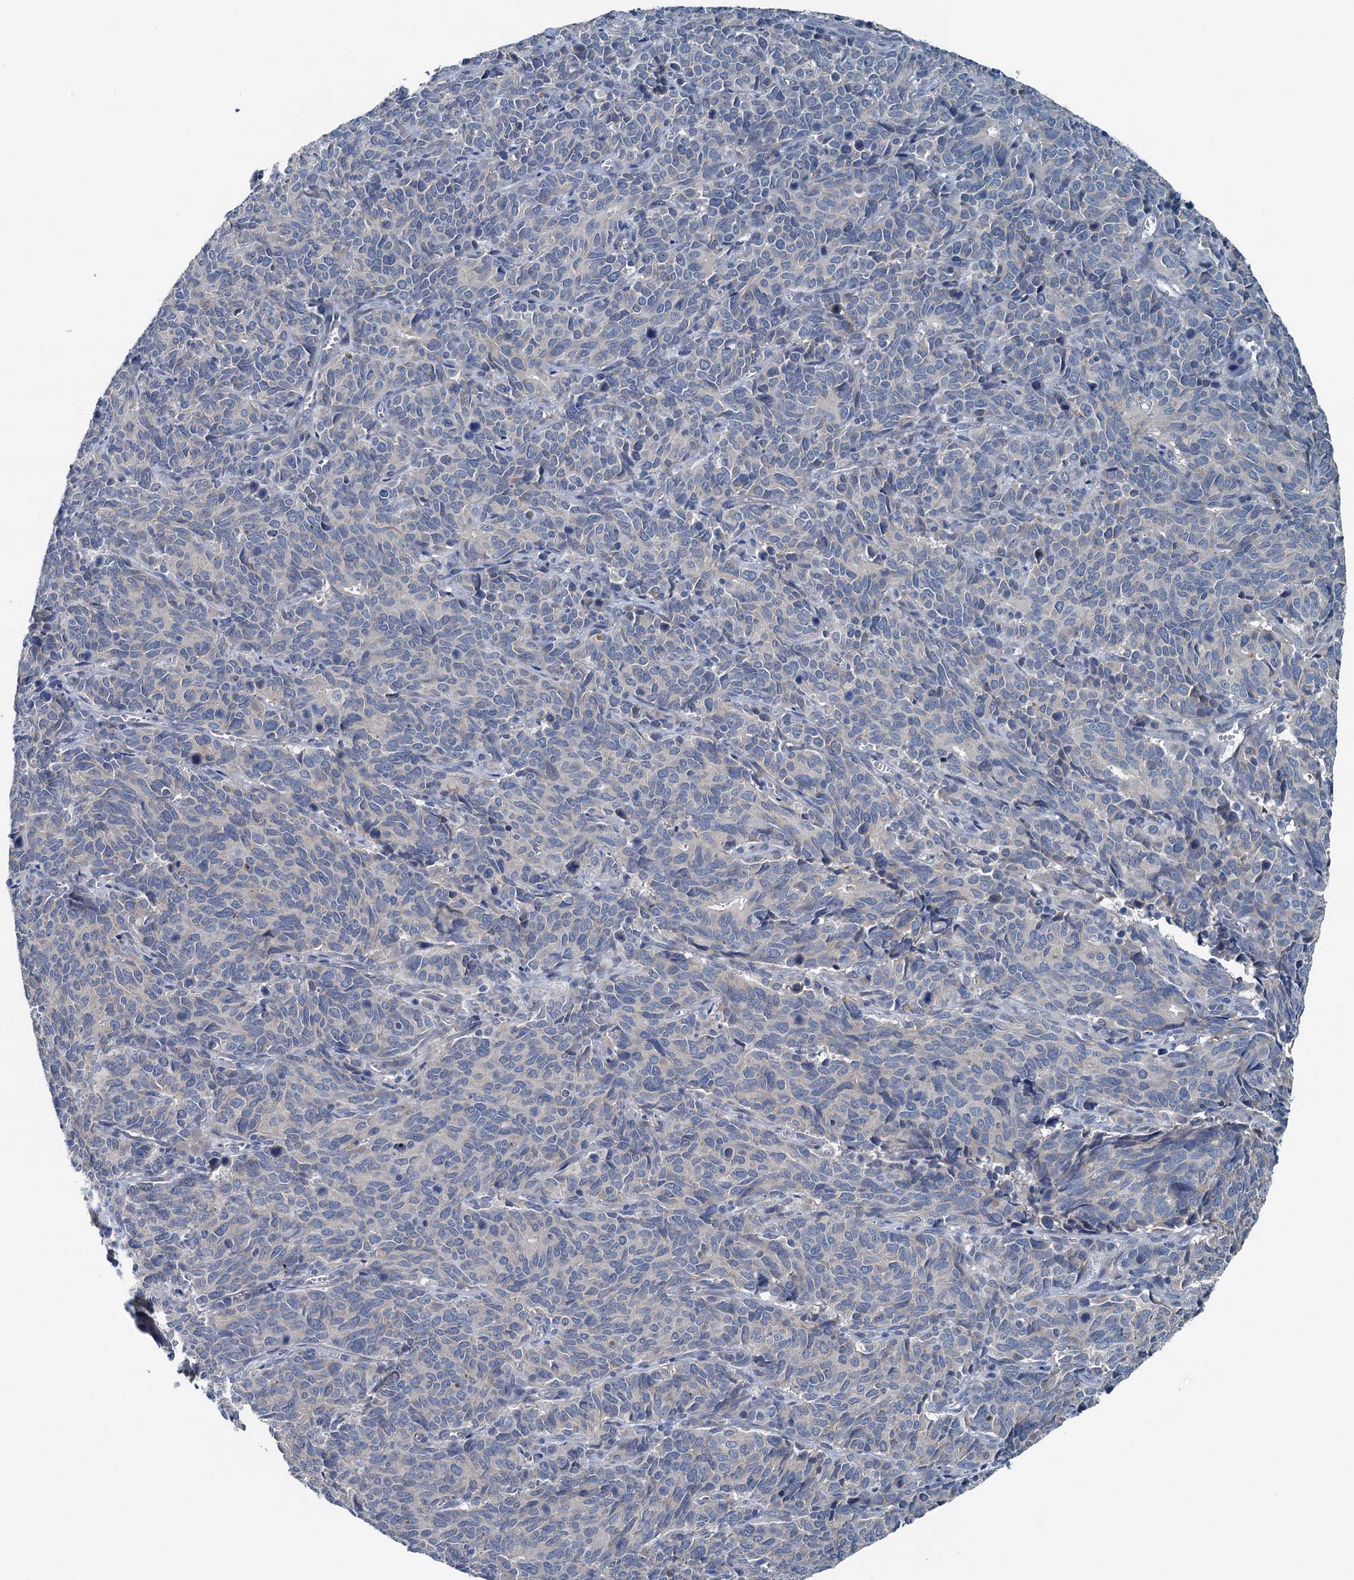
{"staining": {"intensity": "negative", "quantity": "none", "location": "none"}, "tissue": "cervical cancer", "cell_type": "Tumor cells", "image_type": "cancer", "snomed": [{"axis": "morphology", "description": "Squamous cell carcinoma, NOS"}, {"axis": "topography", "description": "Cervix"}], "caption": "High magnification brightfield microscopy of cervical cancer stained with DAB (3,3'-diaminobenzidine) (brown) and counterstained with hematoxylin (blue): tumor cells show no significant staining. The staining was performed using DAB to visualize the protein expression in brown, while the nuclei were stained in blue with hematoxylin (Magnification: 20x).", "gene": "C6orf120", "patient": {"sex": "female", "age": 60}}